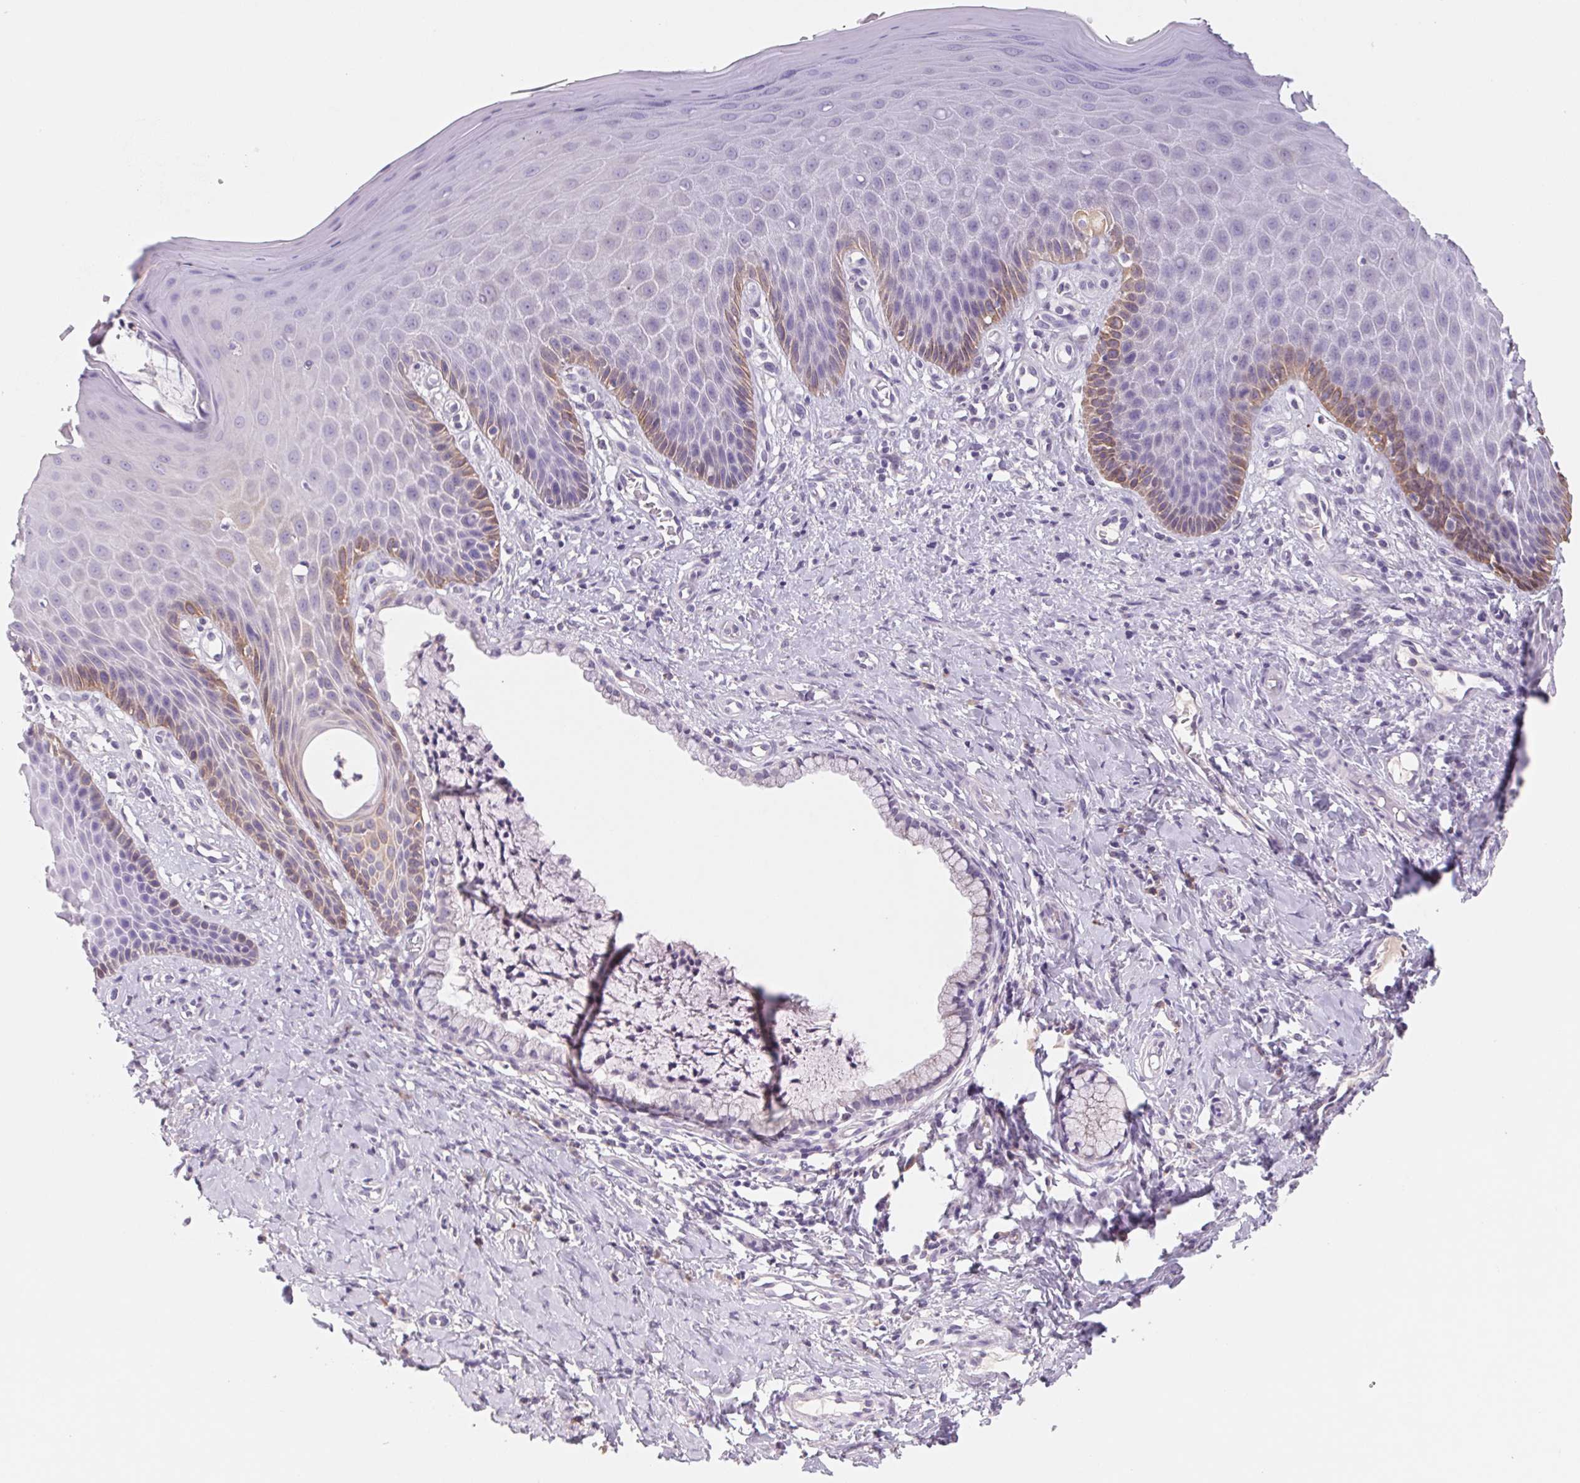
{"staining": {"intensity": "moderate", "quantity": "<25%", "location": "cytoplasmic/membranous"}, "tissue": "vagina", "cell_type": "Squamous epithelial cells", "image_type": "normal", "snomed": [{"axis": "morphology", "description": "Normal tissue, NOS"}, {"axis": "topography", "description": "Vagina"}], "caption": "An immunohistochemistry (IHC) micrograph of benign tissue is shown. Protein staining in brown highlights moderate cytoplasmic/membranous positivity in vagina within squamous epithelial cells.", "gene": "PNMA8B", "patient": {"sex": "female", "age": 83}}